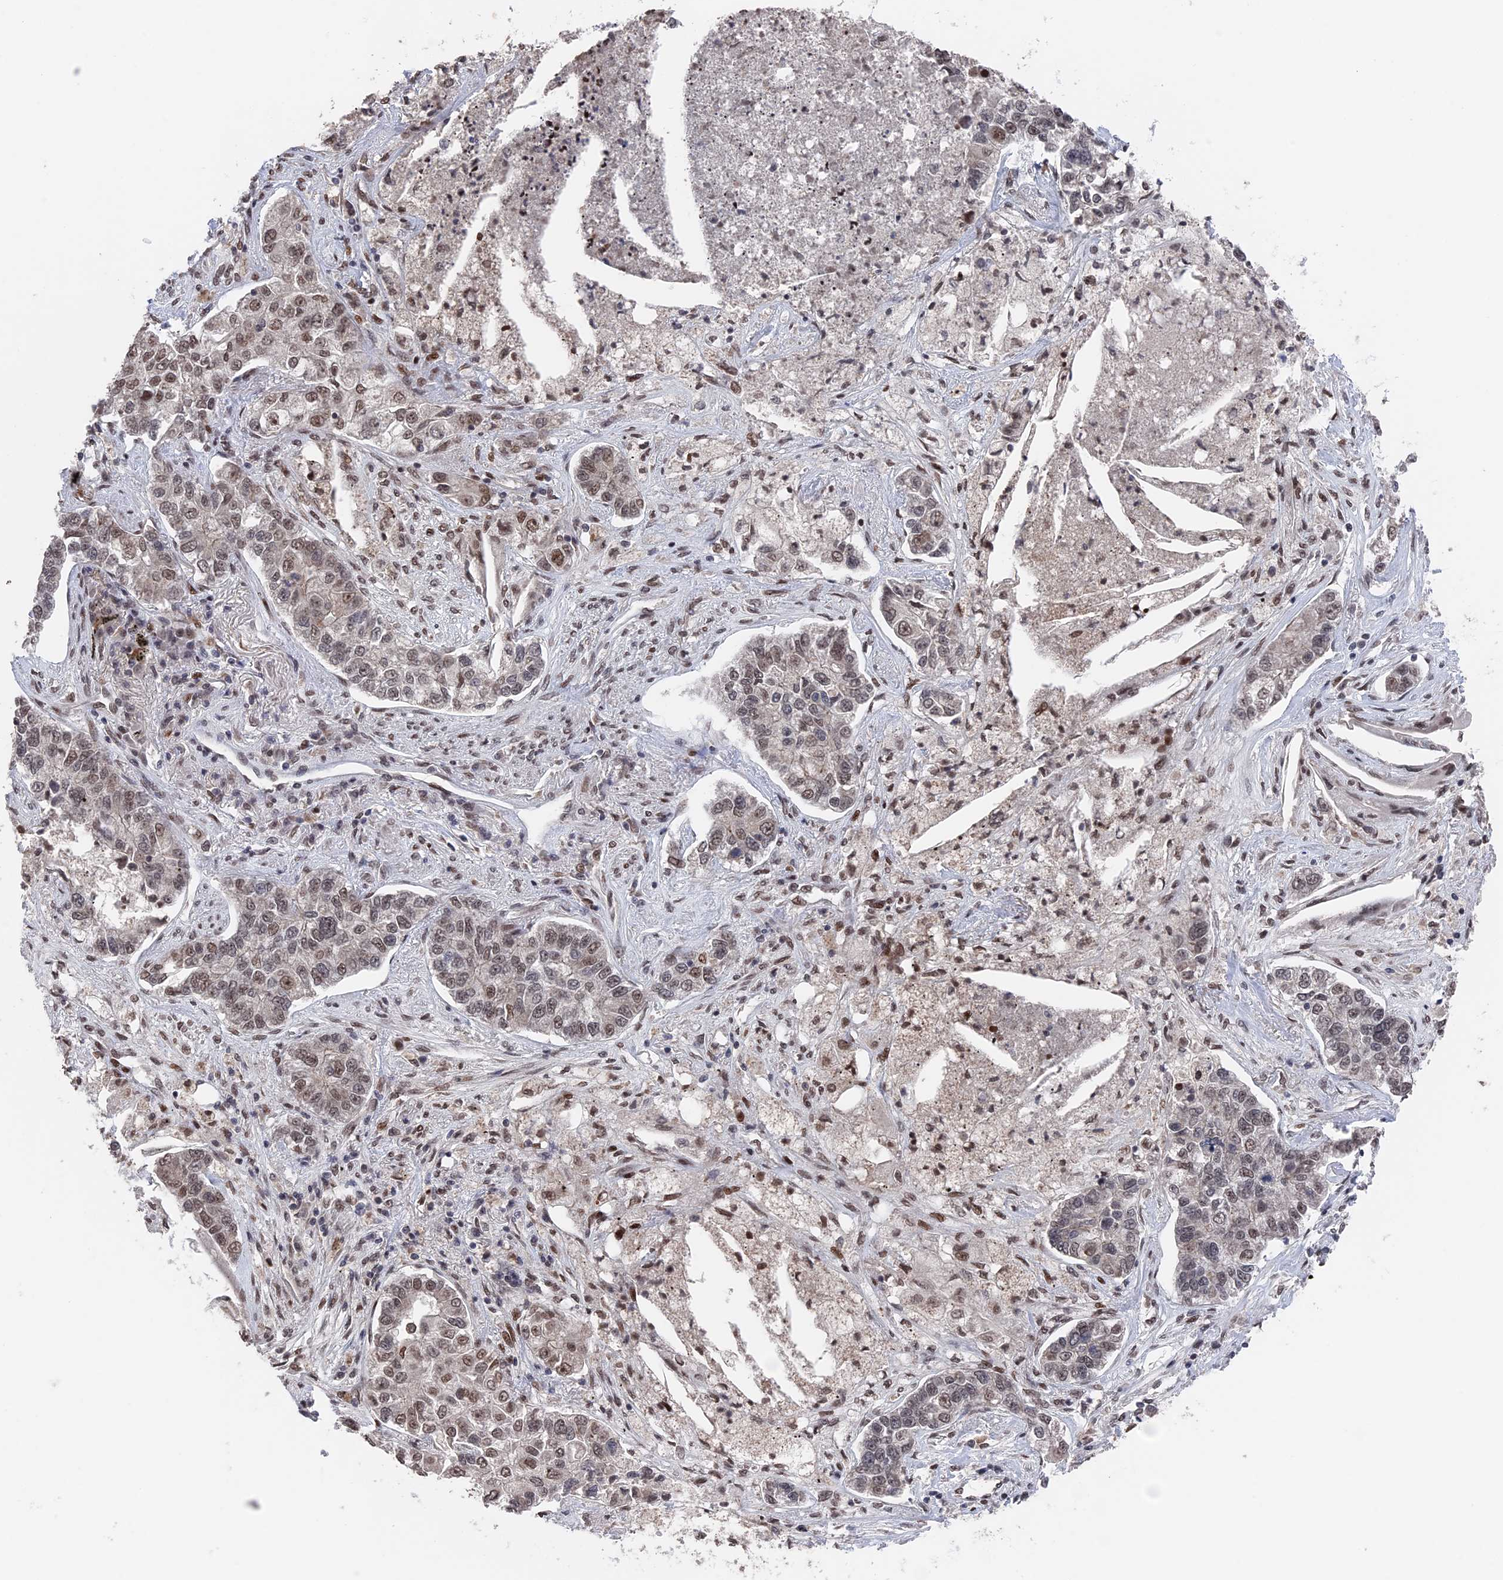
{"staining": {"intensity": "moderate", "quantity": "25%-75%", "location": "nuclear"}, "tissue": "lung cancer", "cell_type": "Tumor cells", "image_type": "cancer", "snomed": [{"axis": "morphology", "description": "Adenocarcinoma, NOS"}, {"axis": "topography", "description": "Lung"}], "caption": "IHC histopathology image of neoplastic tissue: lung cancer stained using immunohistochemistry reveals medium levels of moderate protein expression localized specifically in the nuclear of tumor cells, appearing as a nuclear brown color.", "gene": "NR2C2AP", "patient": {"sex": "male", "age": 49}}